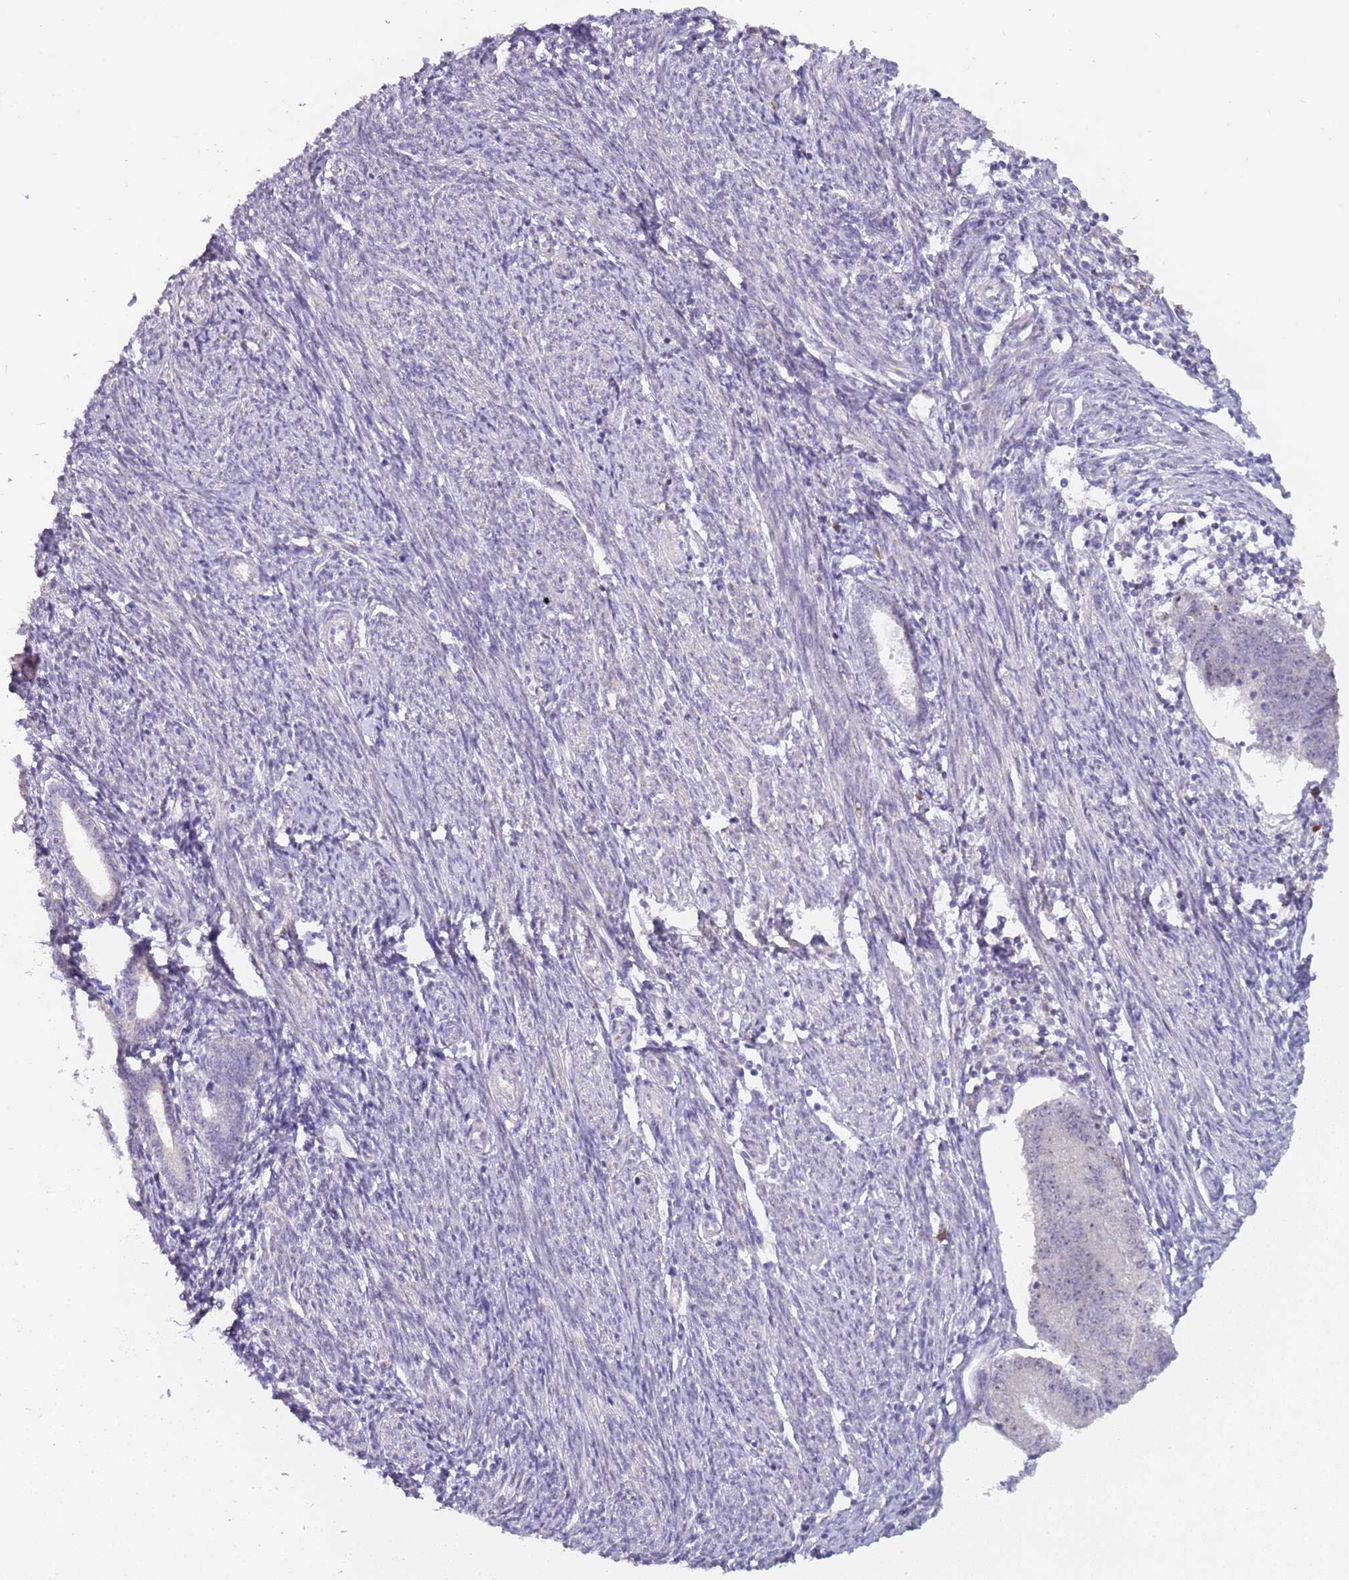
{"staining": {"intensity": "negative", "quantity": "none", "location": "none"}, "tissue": "endometrial cancer", "cell_type": "Tumor cells", "image_type": "cancer", "snomed": [{"axis": "morphology", "description": "Adenocarcinoma, NOS"}, {"axis": "topography", "description": "Endometrium"}], "caption": "The IHC image has no significant expression in tumor cells of endometrial cancer tissue.", "gene": "UCMA", "patient": {"sex": "female", "age": 56}}